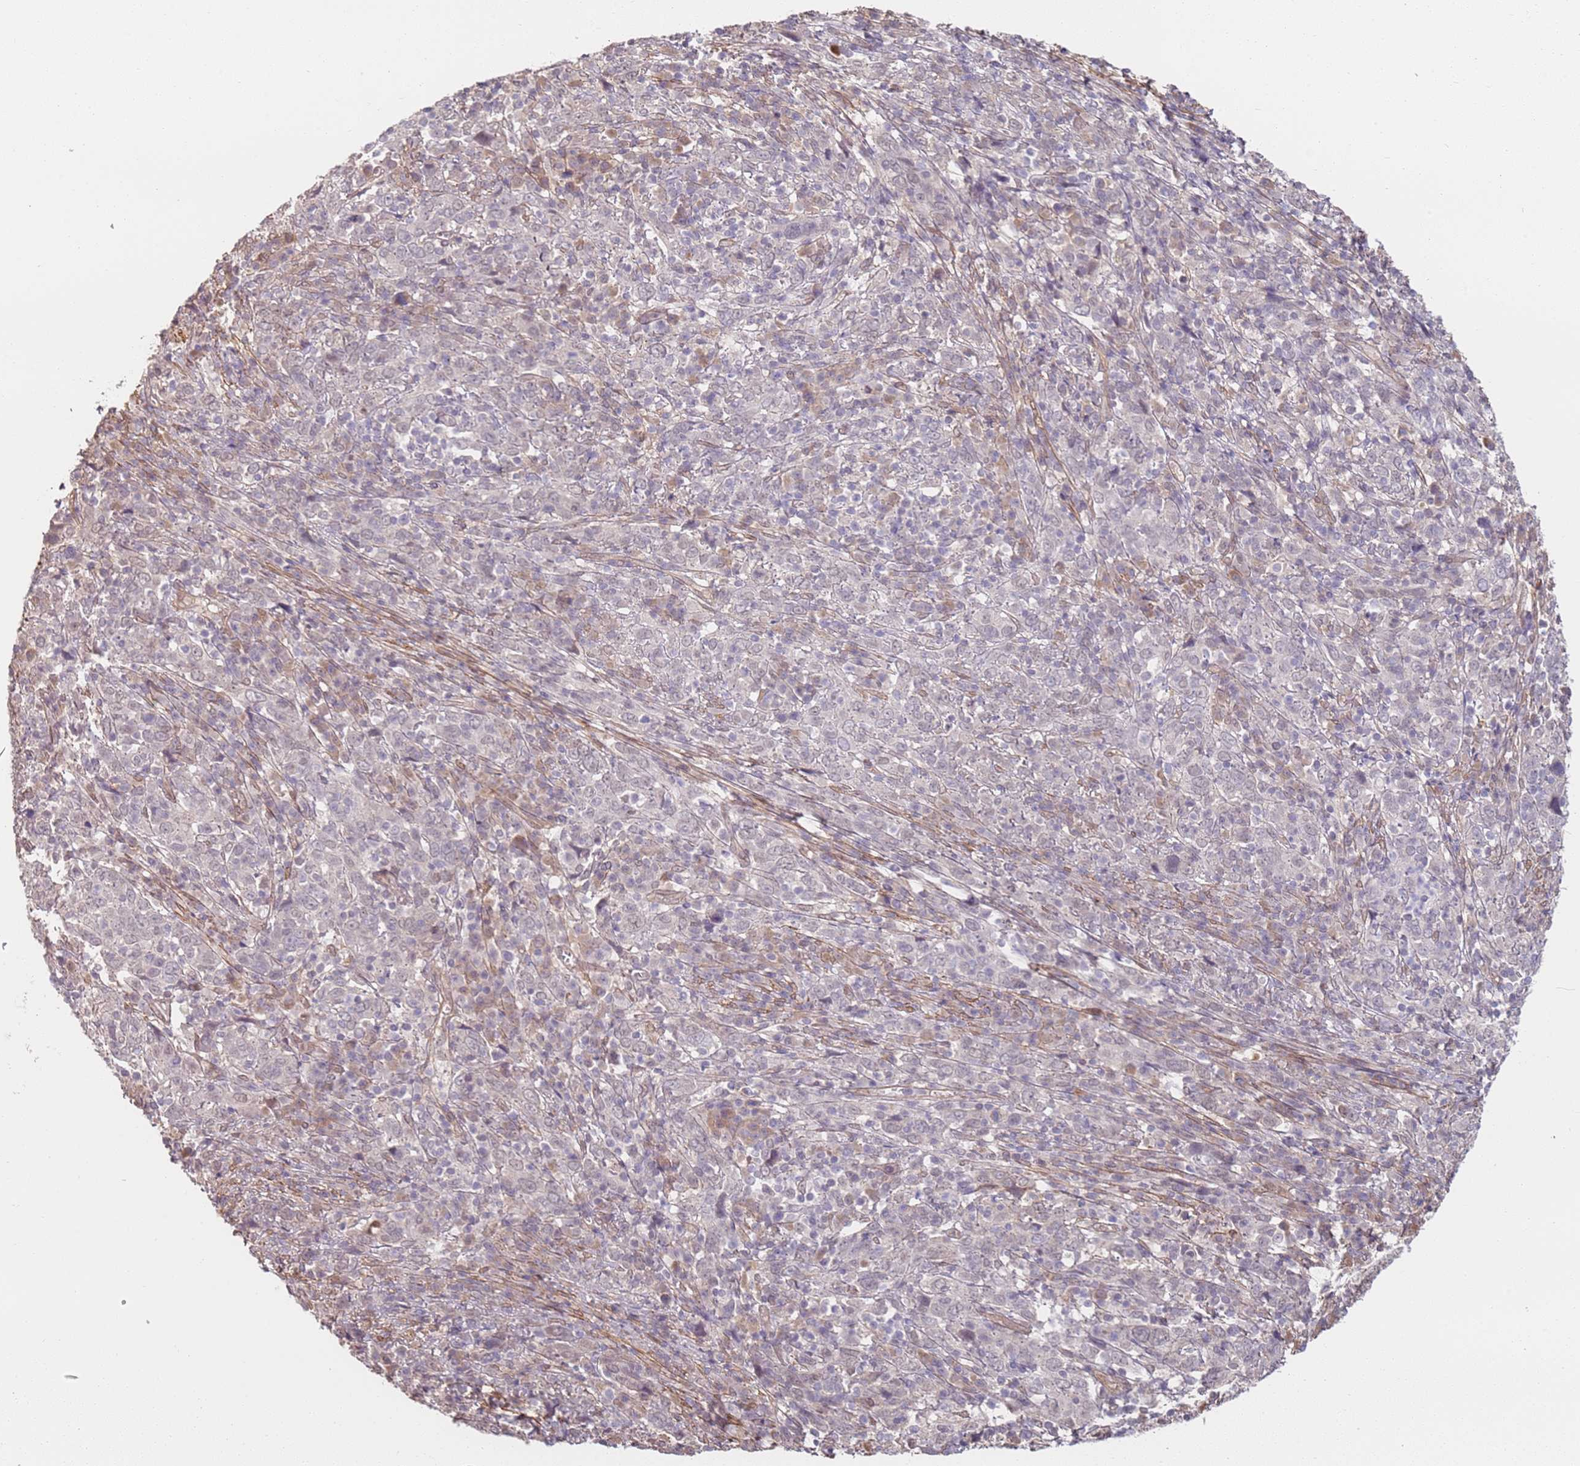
{"staining": {"intensity": "moderate", "quantity": "<25%", "location": "nuclear"}, "tissue": "cervical cancer", "cell_type": "Tumor cells", "image_type": "cancer", "snomed": [{"axis": "morphology", "description": "Squamous cell carcinoma, NOS"}, {"axis": "topography", "description": "Cervix"}], "caption": "Immunohistochemistry (IHC) of cervical cancer (squamous cell carcinoma) displays low levels of moderate nuclear expression in about <25% of tumor cells. The protein of interest is stained brown, and the nuclei are stained in blue (DAB (3,3'-diaminobenzidine) IHC with brightfield microscopy, high magnification).", "gene": "WDR93", "patient": {"sex": "female", "age": 46}}